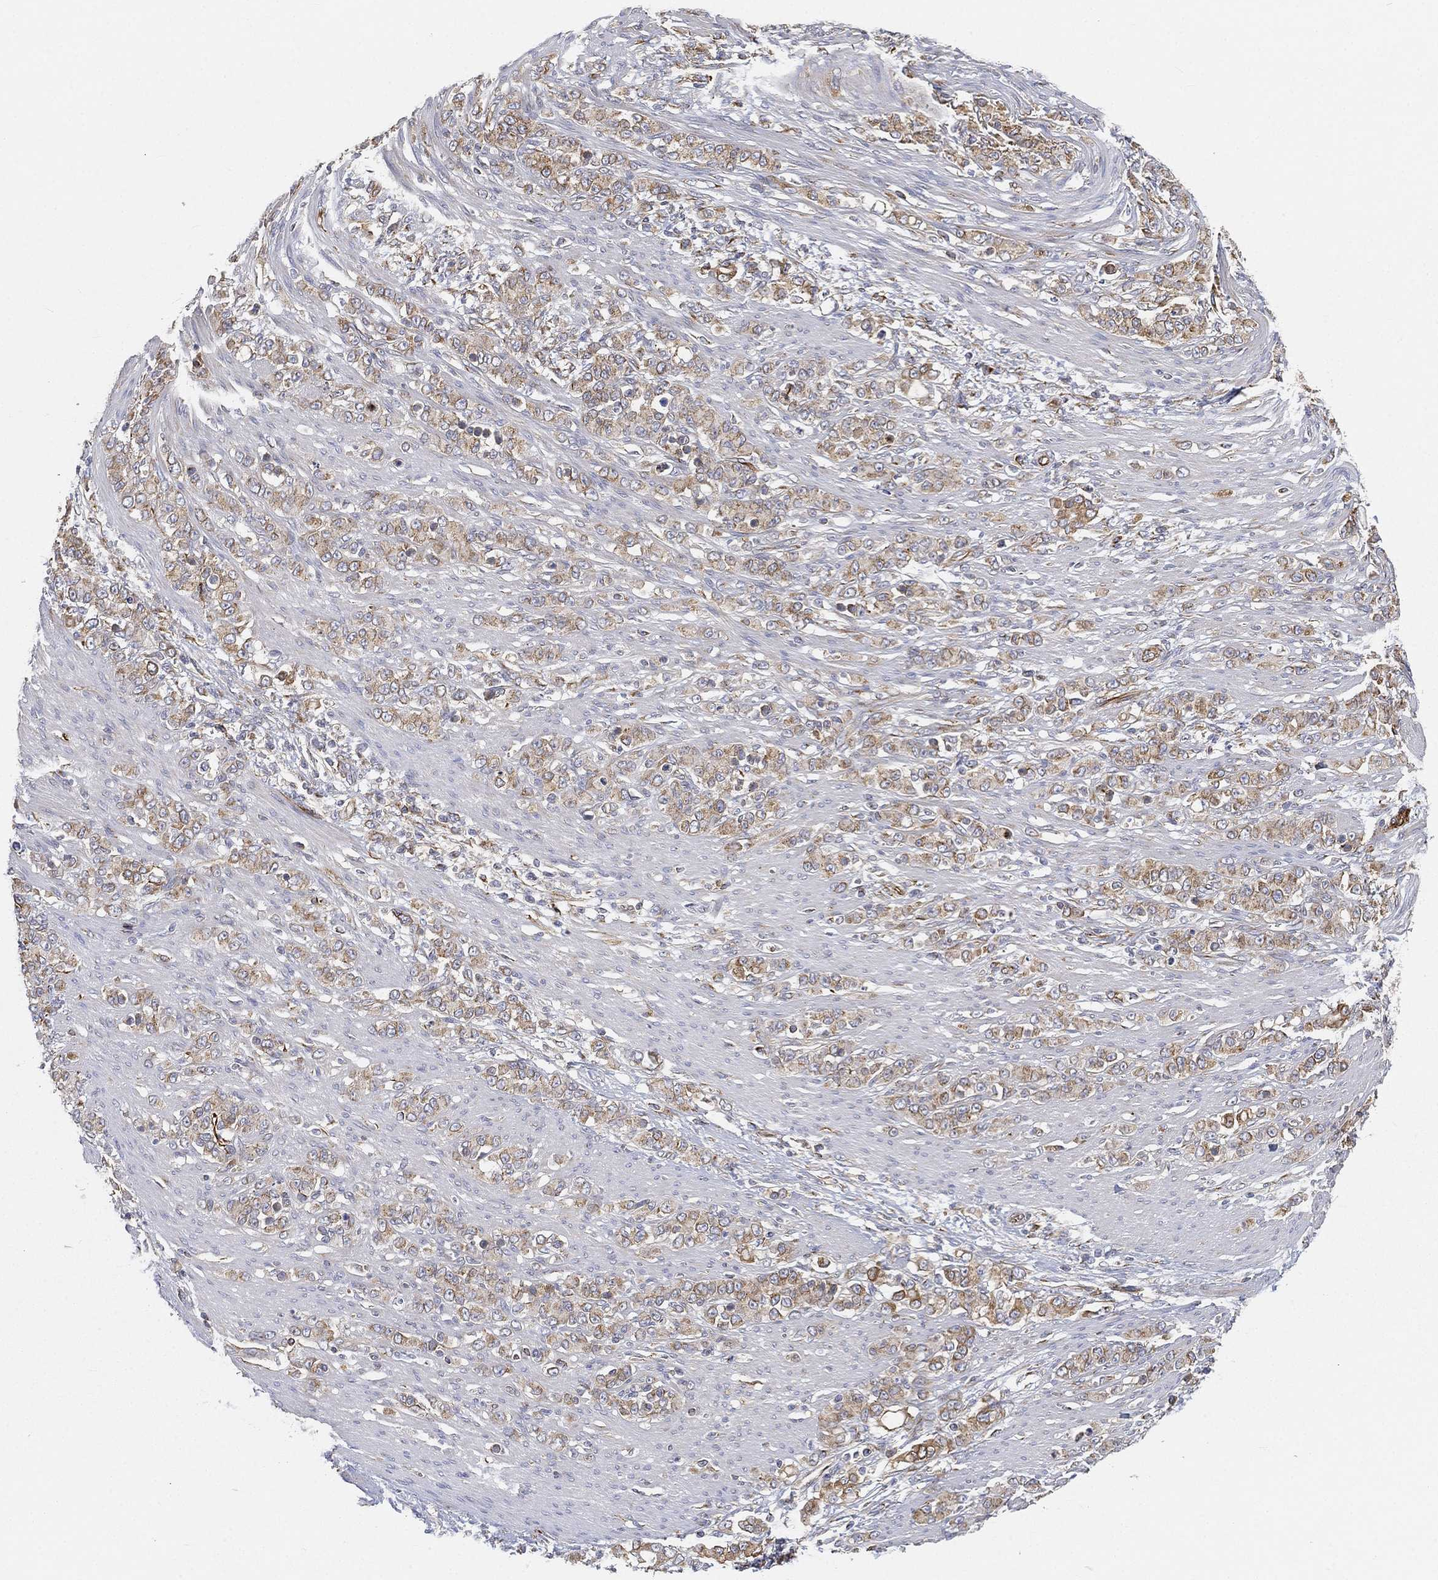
{"staining": {"intensity": "moderate", "quantity": "25%-75%", "location": "cytoplasmic/membranous"}, "tissue": "stomach cancer", "cell_type": "Tumor cells", "image_type": "cancer", "snomed": [{"axis": "morphology", "description": "Normal tissue, NOS"}, {"axis": "morphology", "description": "Adenocarcinoma, NOS"}, {"axis": "topography", "description": "Stomach"}], "caption": "Stomach cancer tissue displays moderate cytoplasmic/membranous expression in approximately 25%-75% of tumor cells, visualized by immunohistochemistry.", "gene": "TMEM25", "patient": {"sex": "female", "age": 79}}